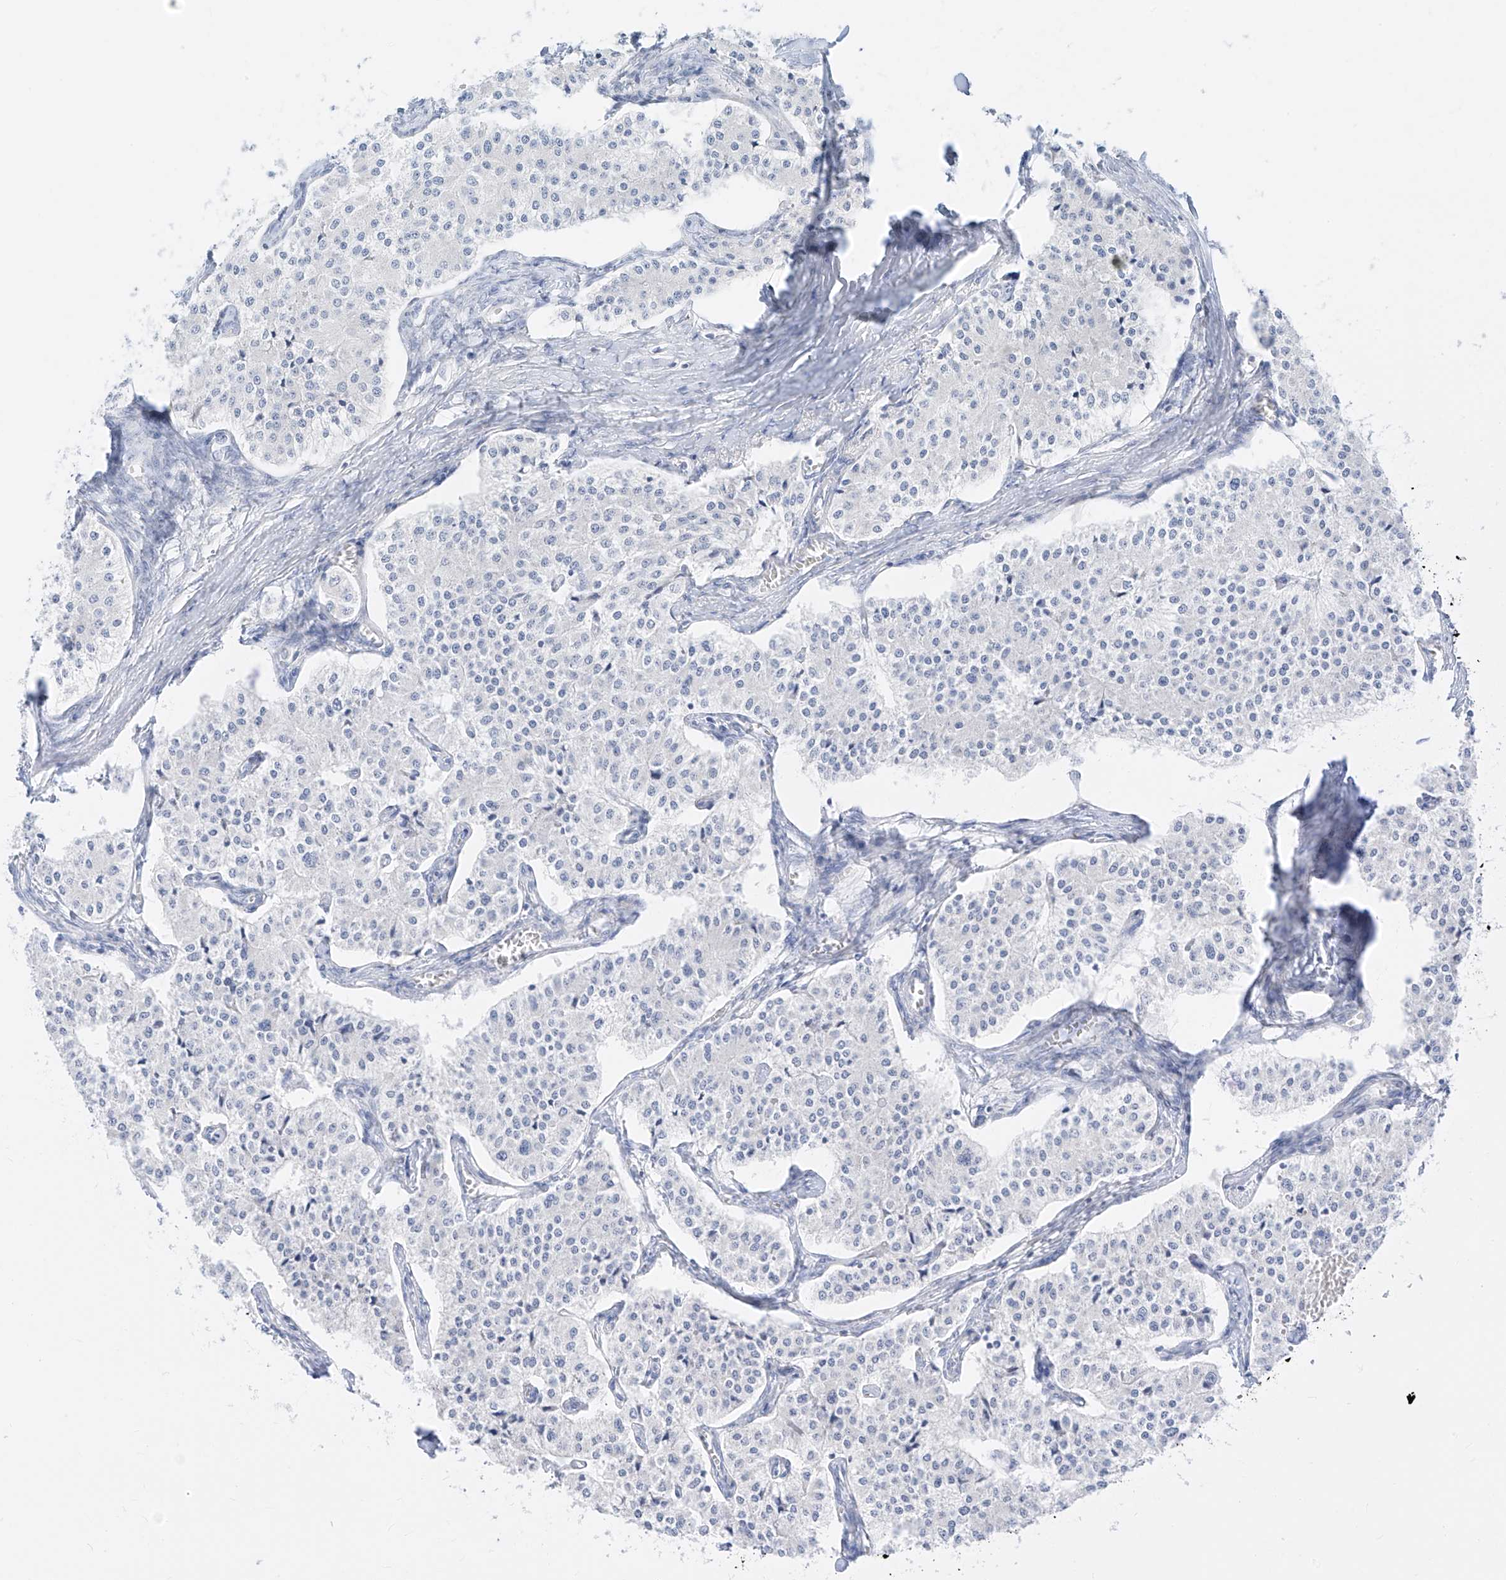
{"staining": {"intensity": "negative", "quantity": "none", "location": "none"}, "tissue": "carcinoid", "cell_type": "Tumor cells", "image_type": "cancer", "snomed": [{"axis": "morphology", "description": "Carcinoid, malignant, NOS"}, {"axis": "topography", "description": "Colon"}], "caption": "Tumor cells show no significant protein staining in carcinoid (malignant).", "gene": "SYTL3", "patient": {"sex": "female", "age": 52}}